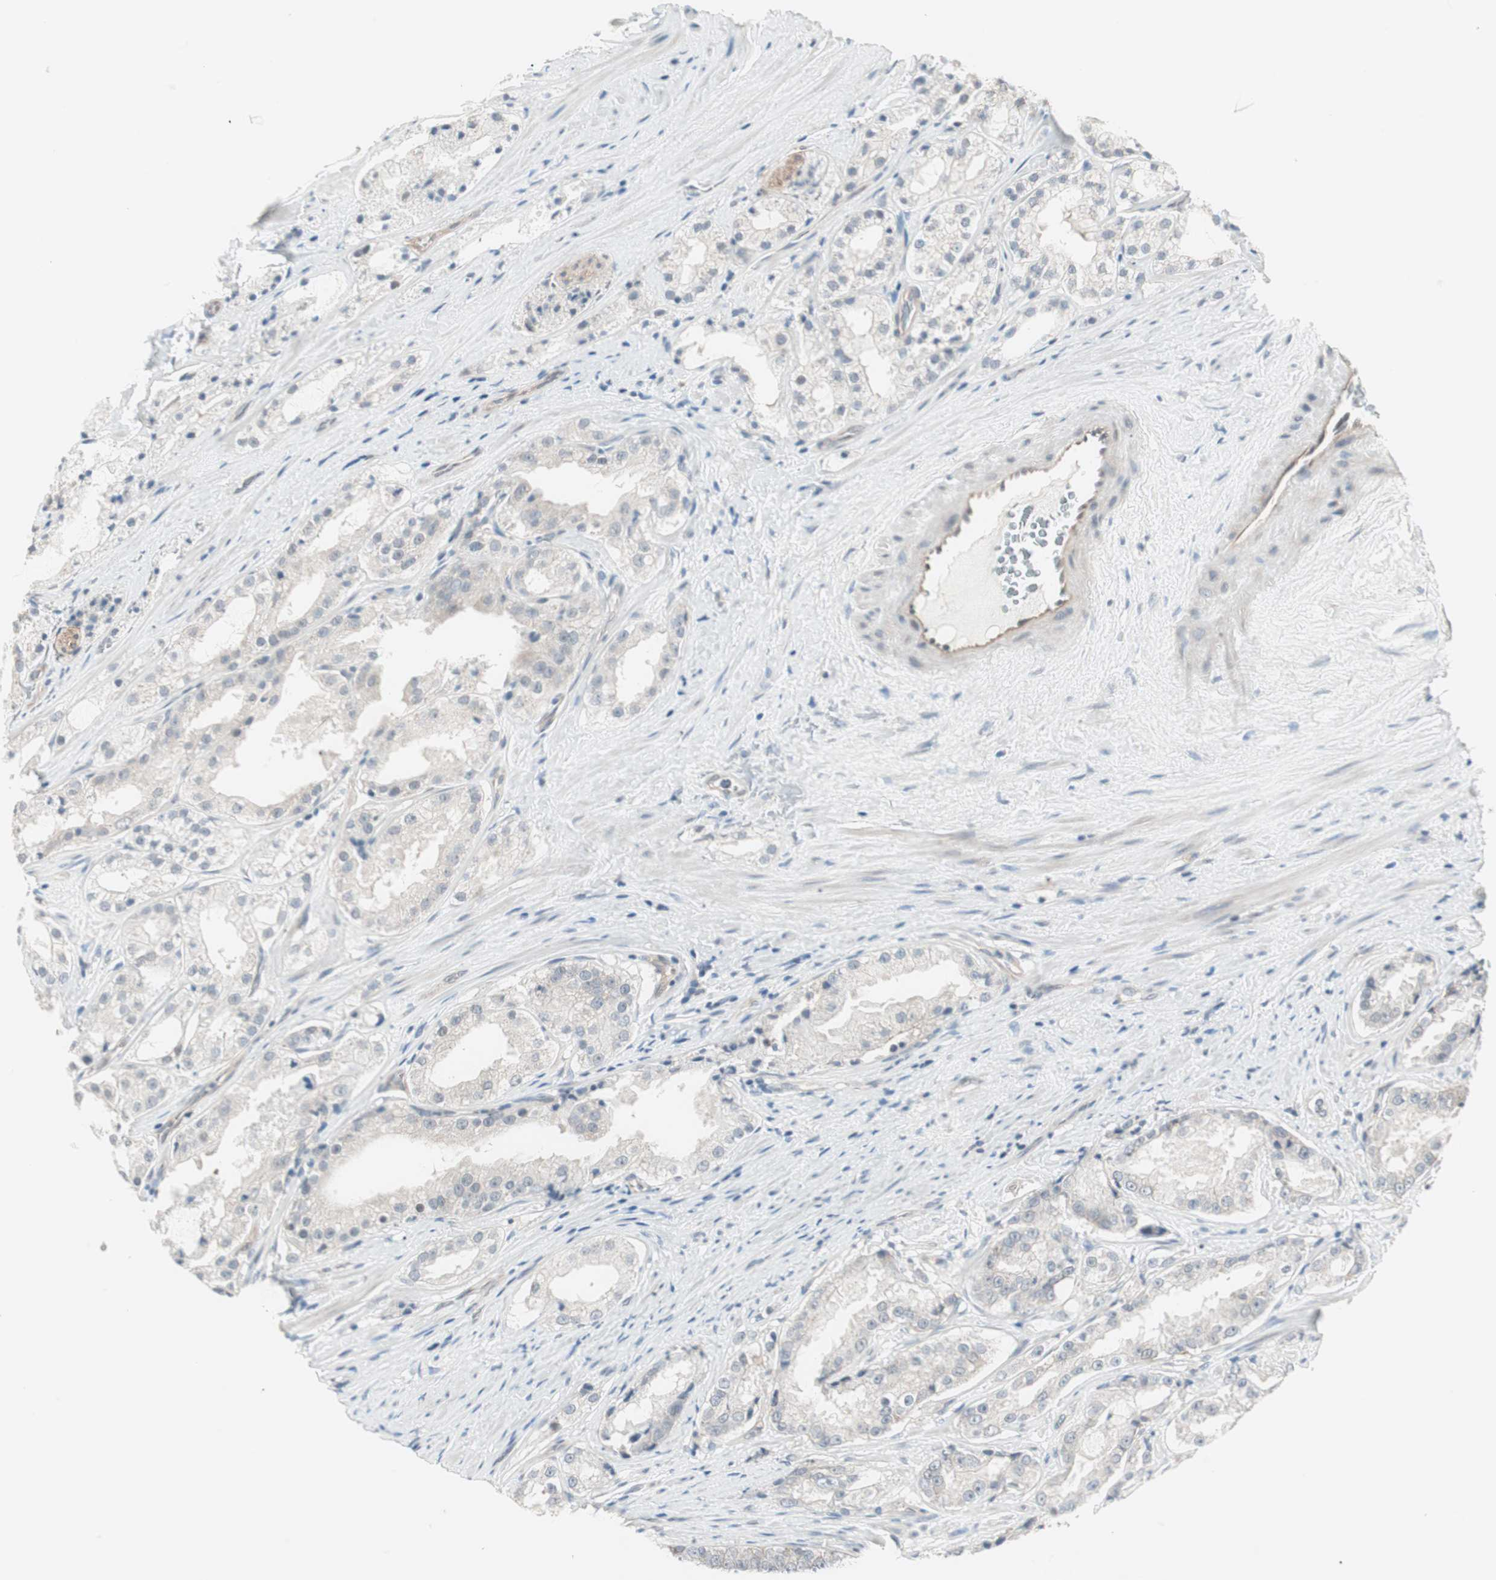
{"staining": {"intensity": "negative", "quantity": "none", "location": "none"}, "tissue": "prostate cancer", "cell_type": "Tumor cells", "image_type": "cancer", "snomed": [{"axis": "morphology", "description": "Adenocarcinoma, High grade"}, {"axis": "topography", "description": "Prostate"}], "caption": "Tumor cells show no significant staining in prostate adenocarcinoma (high-grade). (DAB IHC visualized using brightfield microscopy, high magnification).", "gene": "ITGB4", "patient": {"sex": "male", "age": 73}}